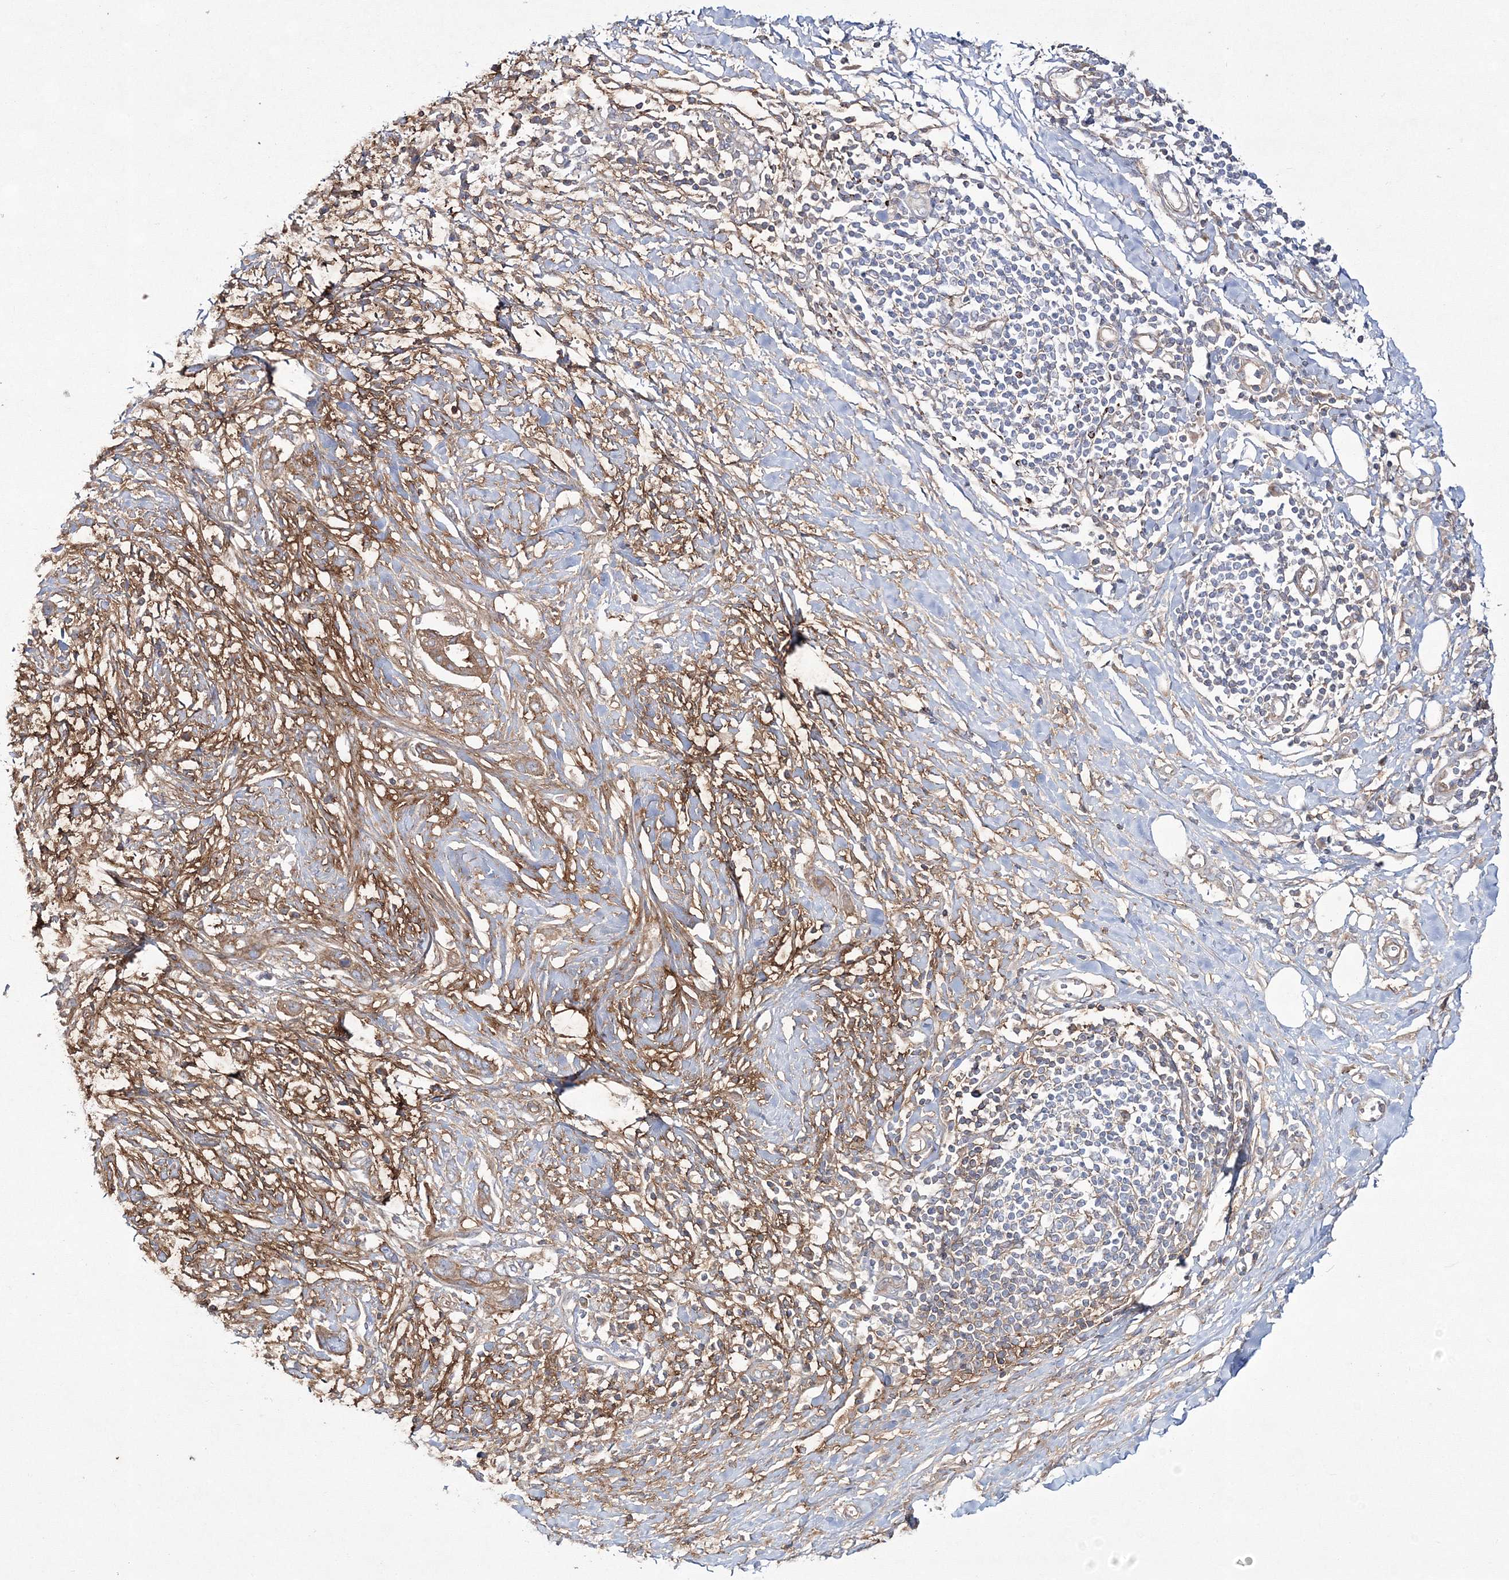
{"staining": {"intensity": "moderate", "quantity": "25%-75%", "location": "cytoplasmic/membranous"}, "tissue": "pancreatic cancer", "cell_type": "Tumor cells", "image_type": "cancer", "snomed": [{"axis": "morphology", "description": "Normal tissue, NOS"}, {"axis": "morphology", "description": "Adenocarcinoma, NOS"}, {"axis": "topography", "description": "Pancreas"}, {"axis": "topography", "description": "Peripheral nerve tissue"}], "caption": "Protein staining displays moderate cytoplasmic/membranous expression in approximately 25%-75% of tumor cells in pancreatic cancer.", "gene": "ZSWIM6", "patient": {"sex": "male", "age": 59}}